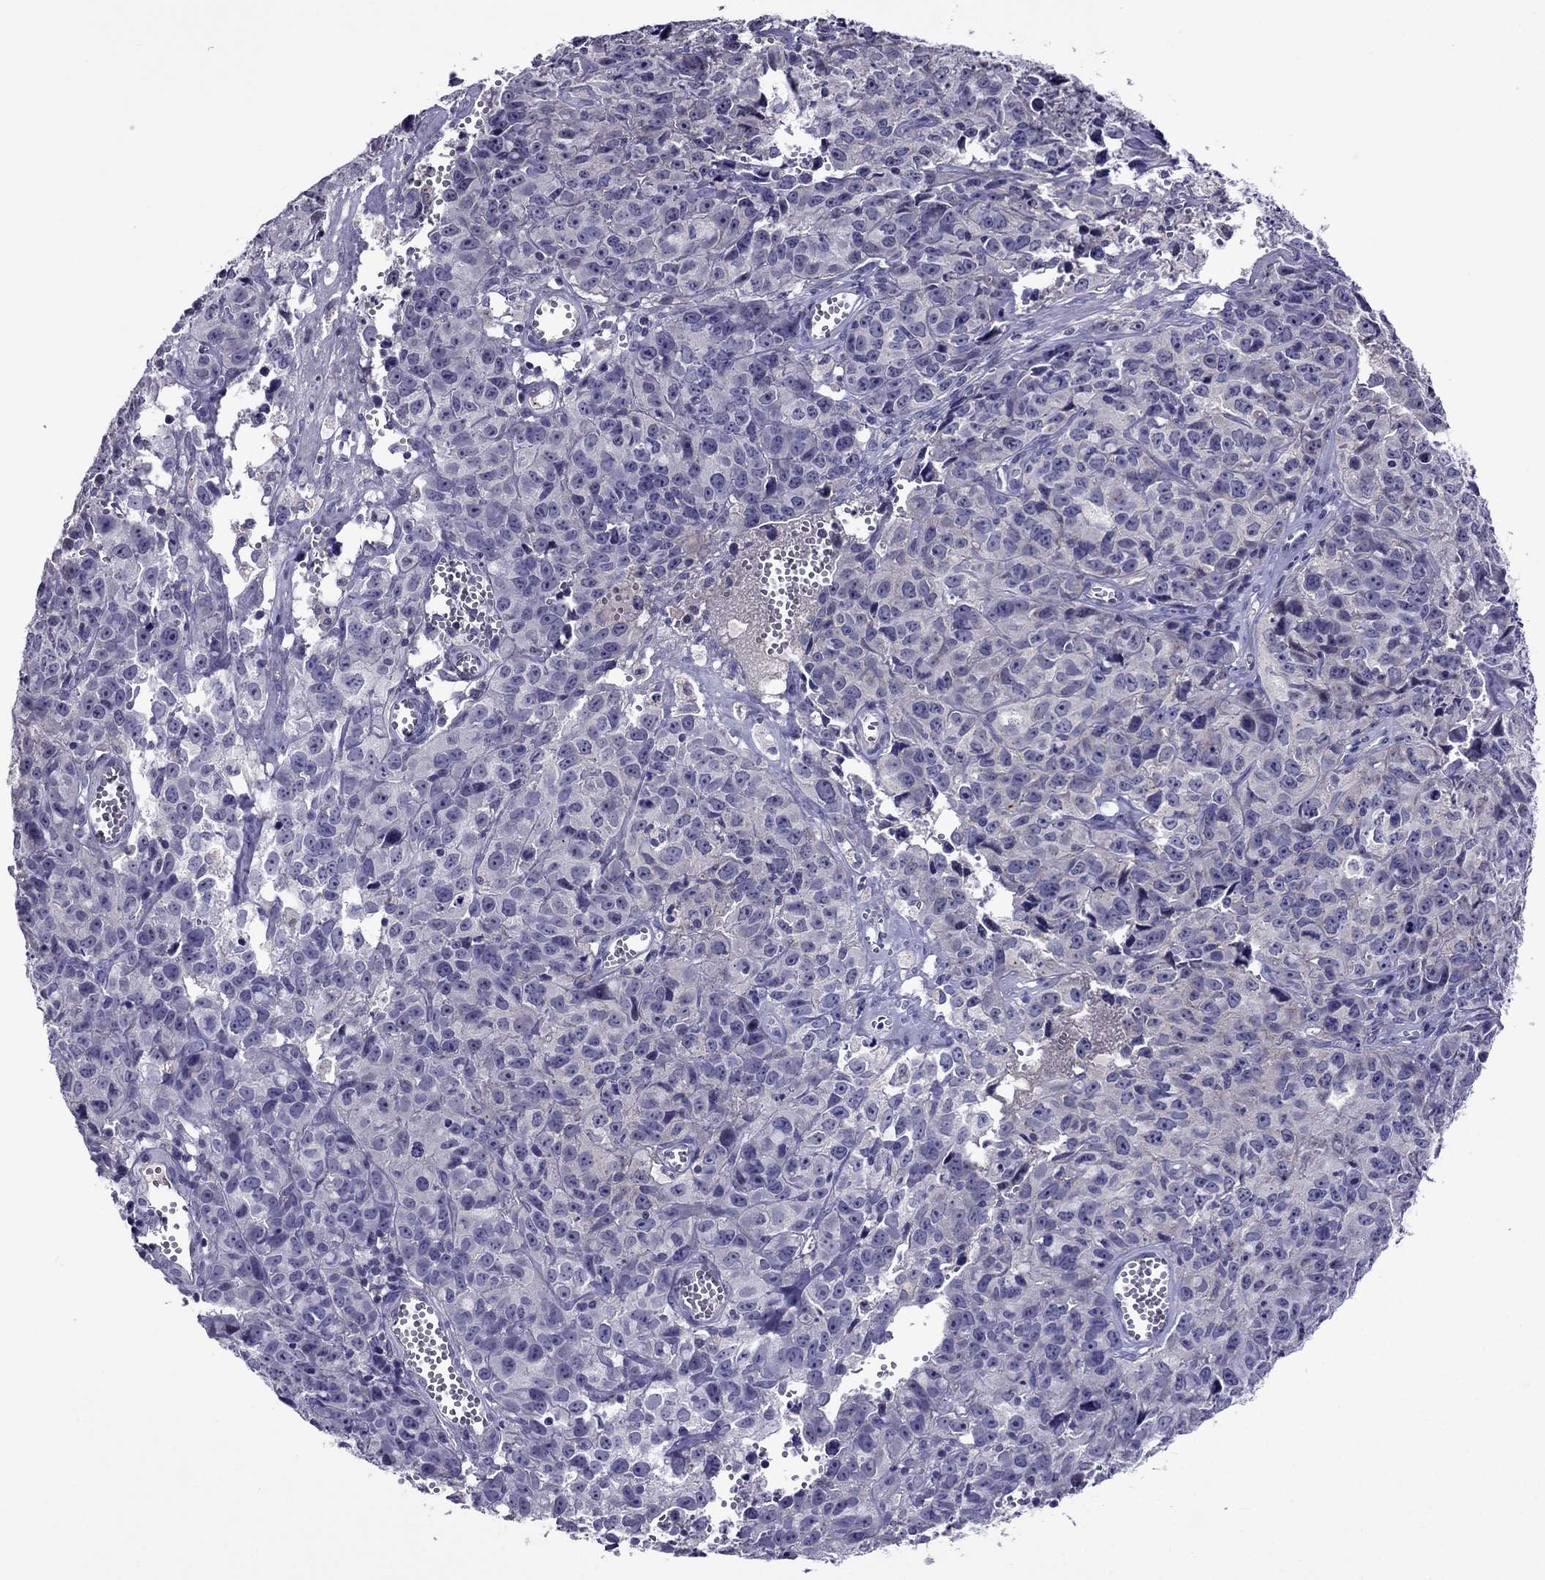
{"staining": {"intensity": "negative", "quantity": "none", "location": "none"}, "tissue": "cervical cancer", "cell_type": "Tumor cells", "image_type": "cancer", "snomed": [{"axis": "morphology", "description": "Squamous cell carcinoma, NOS"}, {"axis": "topography", "description": "Cervix"}], "caption": "This is a image of IHC staining of cervical cancer, which shows no expression in tumor cells. The staining was performed using DAB (3,3'-diaminobenzidine) to visualize the protein expression in brown, while the nuclei were stained in blue with hematoxylin (Magnification: 20x).", "gene": "SPTBN4", "patient": {"sex": "female", "age": 28}}